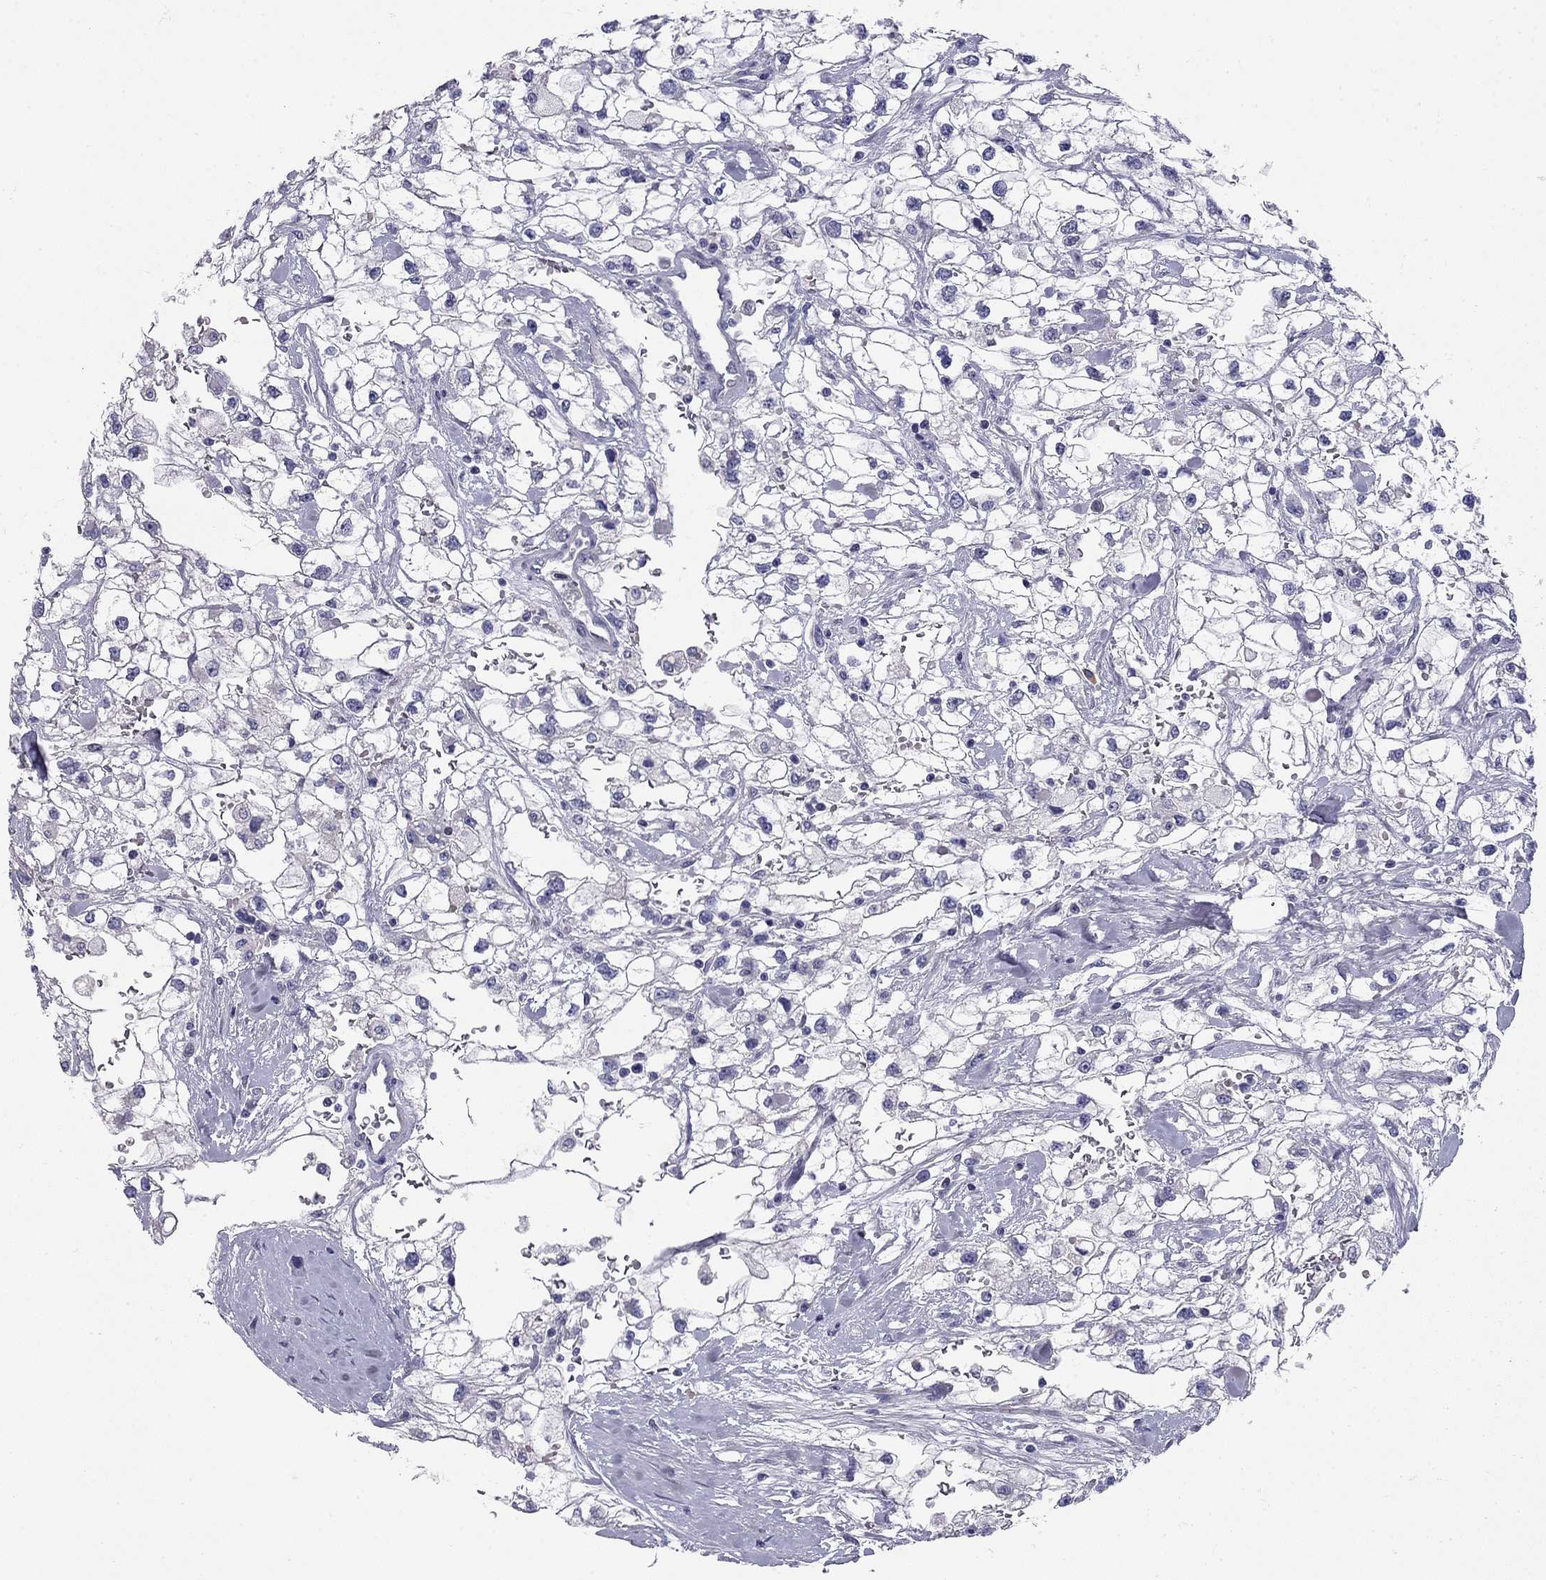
{"staining": {"intensity": "negative", "quantity": "none", "location": "none"}, "tissue": "renal cancer", "cell_type": "Tumor cells", "image_type": "cancer", "snomed": [{"axis": "morphology", "description": "Adenocarcinoma, NOS"}, {"axis": "topography", "description": "Kidney"}], "caption": "Immunohistochemistry (IHC) micrograph of renal cancer stained for a protein (brown), which demonstrates no expression in tumor cells.", "gene": "C8orf88", "patient": {"sex": "male", "age": 59}}